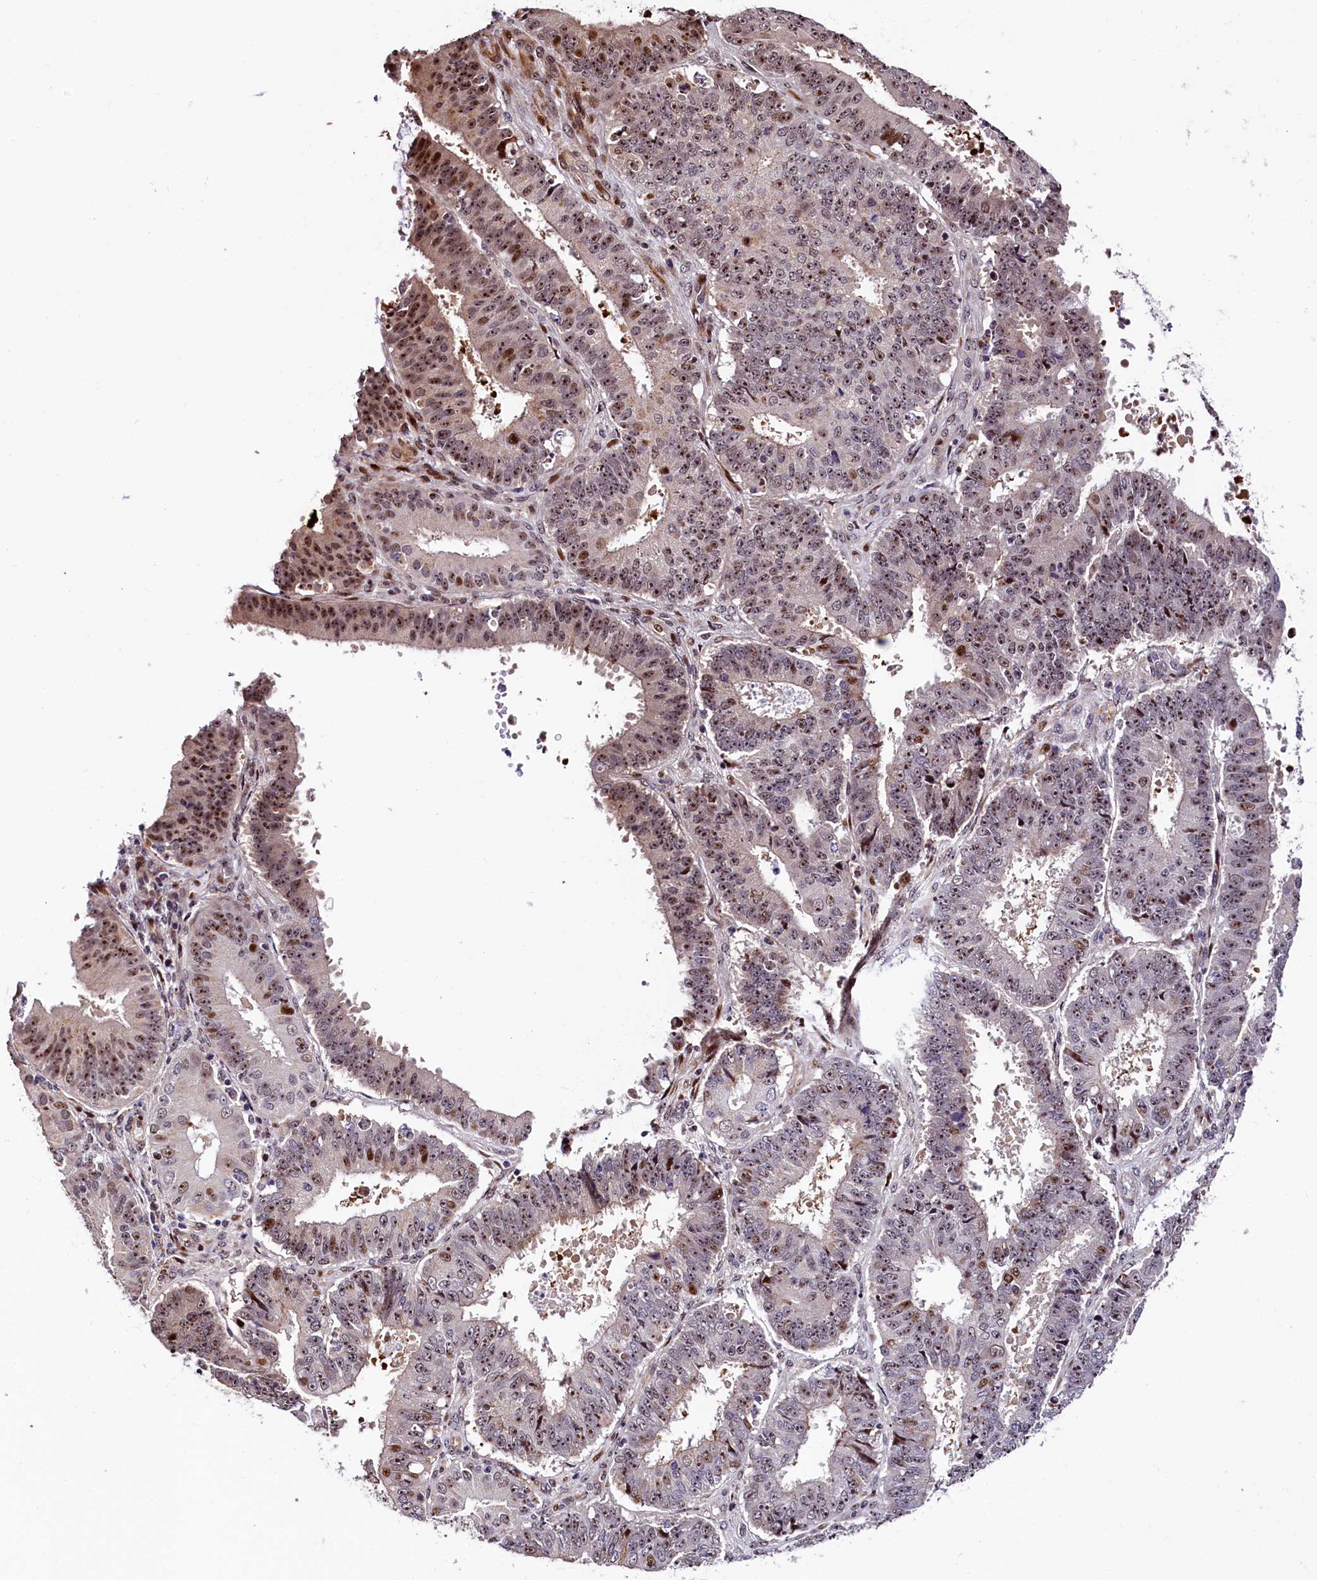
{"staining": {"intensity": "moderate", "quantity": ">75%", "location": "nuclear"}, "tissue": "ovarian cancer", "cell_type": "Tumor cells", "image_type": "cancer", "snomed": [{"axis": "morphology", "description": "Carcinoma, endometroid"}, {"axis": "topography", "description": "Appendix"}, {"axis": "topography", "description": "Ovary"}], "caption": "An image showing moderate nuclear positivity in approximately >75% of tumor cells in ovarian cancer, as visualized by brown immunohistochemical staining.", "gene": "TRMT112", "patient": {"sex": "female", "age": 42}}